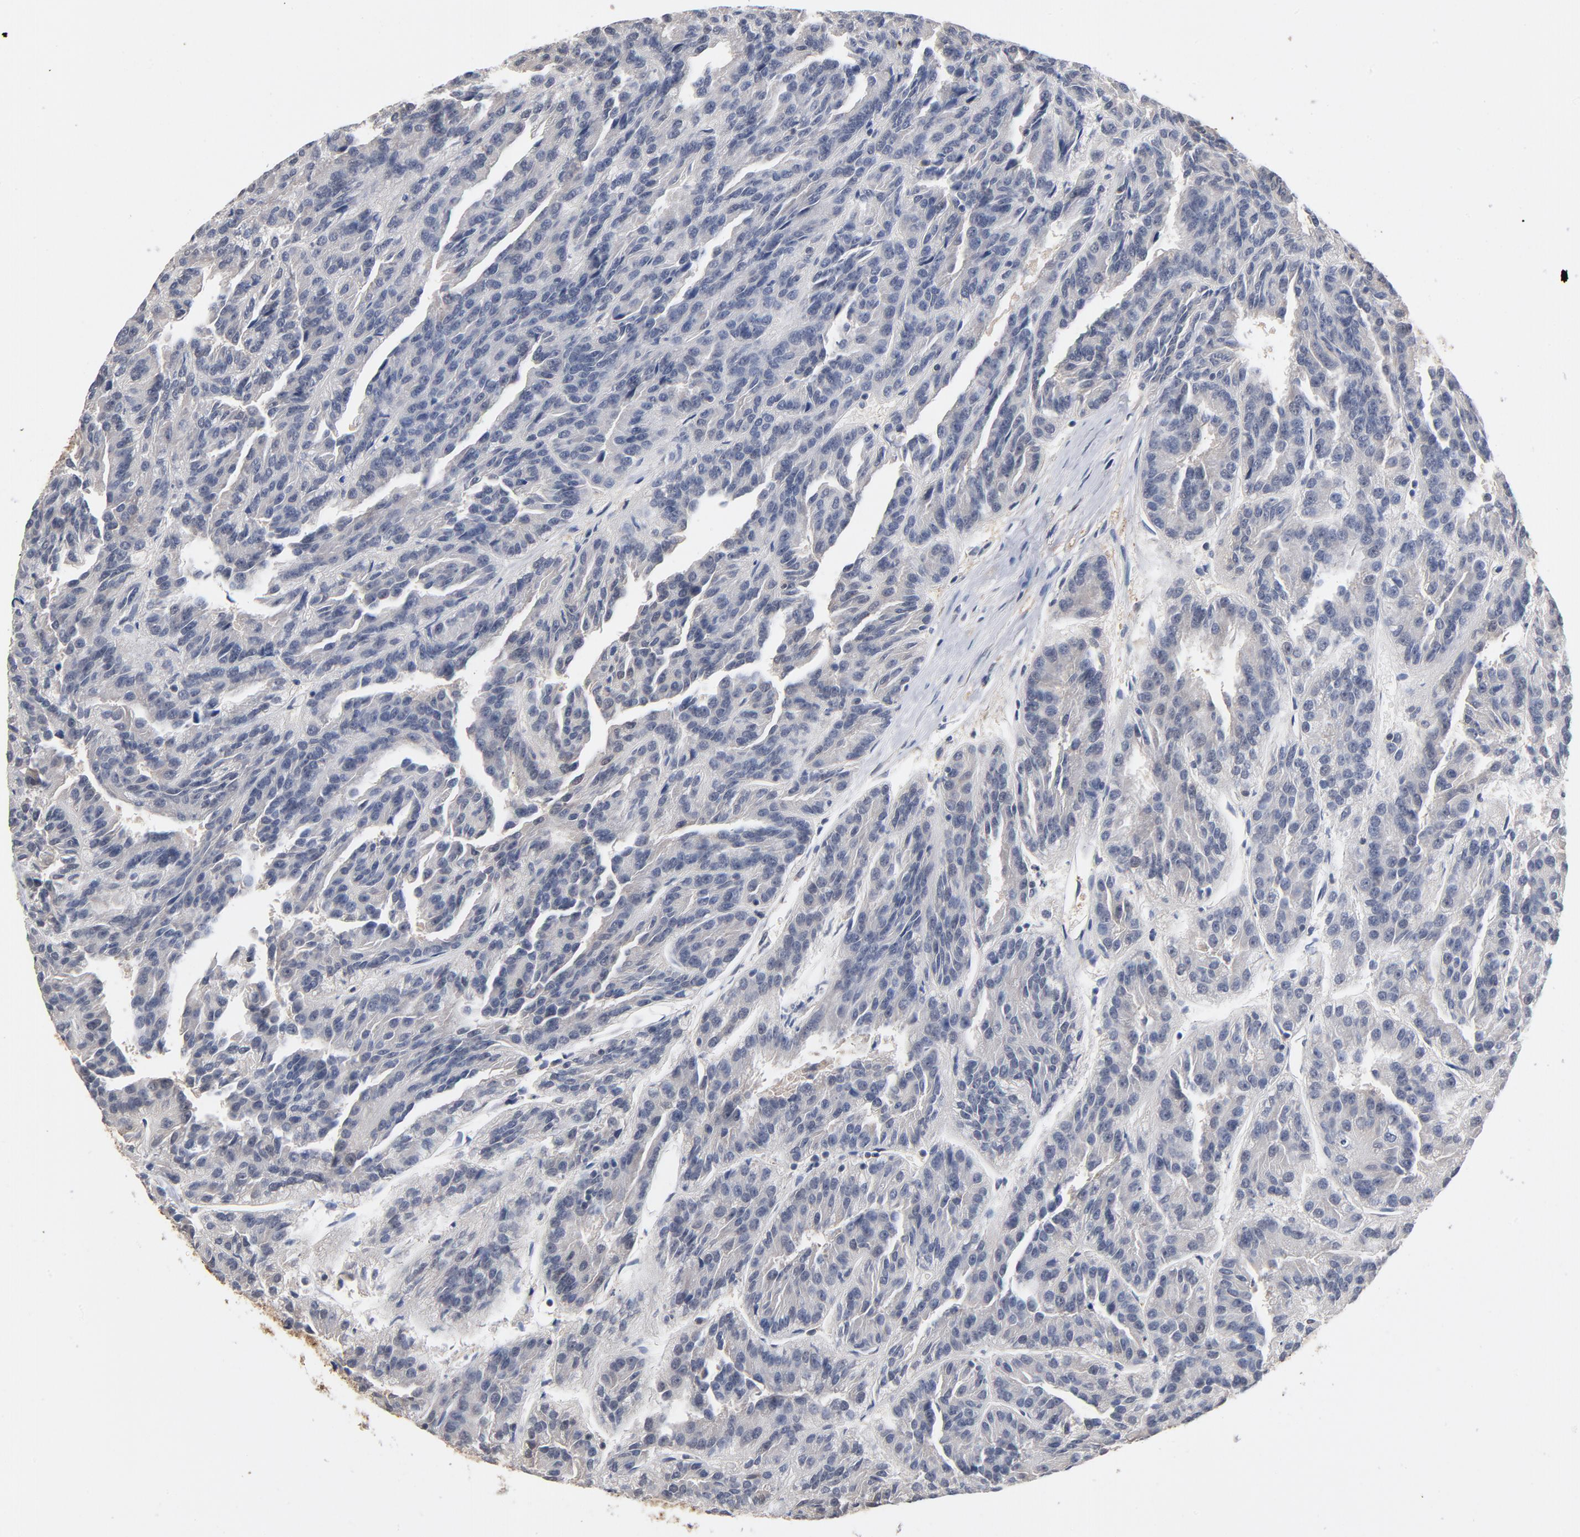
{"staining": {"intensity": "moderate", "quantity": "<25%", "location": "cytoplasmic/membranous"}, "tissue": "renal cancer", "cell_type": "Tumor cells", "image_type": "cancer", "snomed": [{"axis": "morphology", "description": "Adenocarcinoma, NOS"}, {"axis": "topography", "description": "Kidney"}], "caption": "Approximately <25% of tumor cells in adenocarcinoma (renal) reveal moderate cytoplasmic/membranous protein staining as visualized by brown immunohistochemical staining.", "gene": "MIF", "patient": {"sex": "male", "age": 46}}